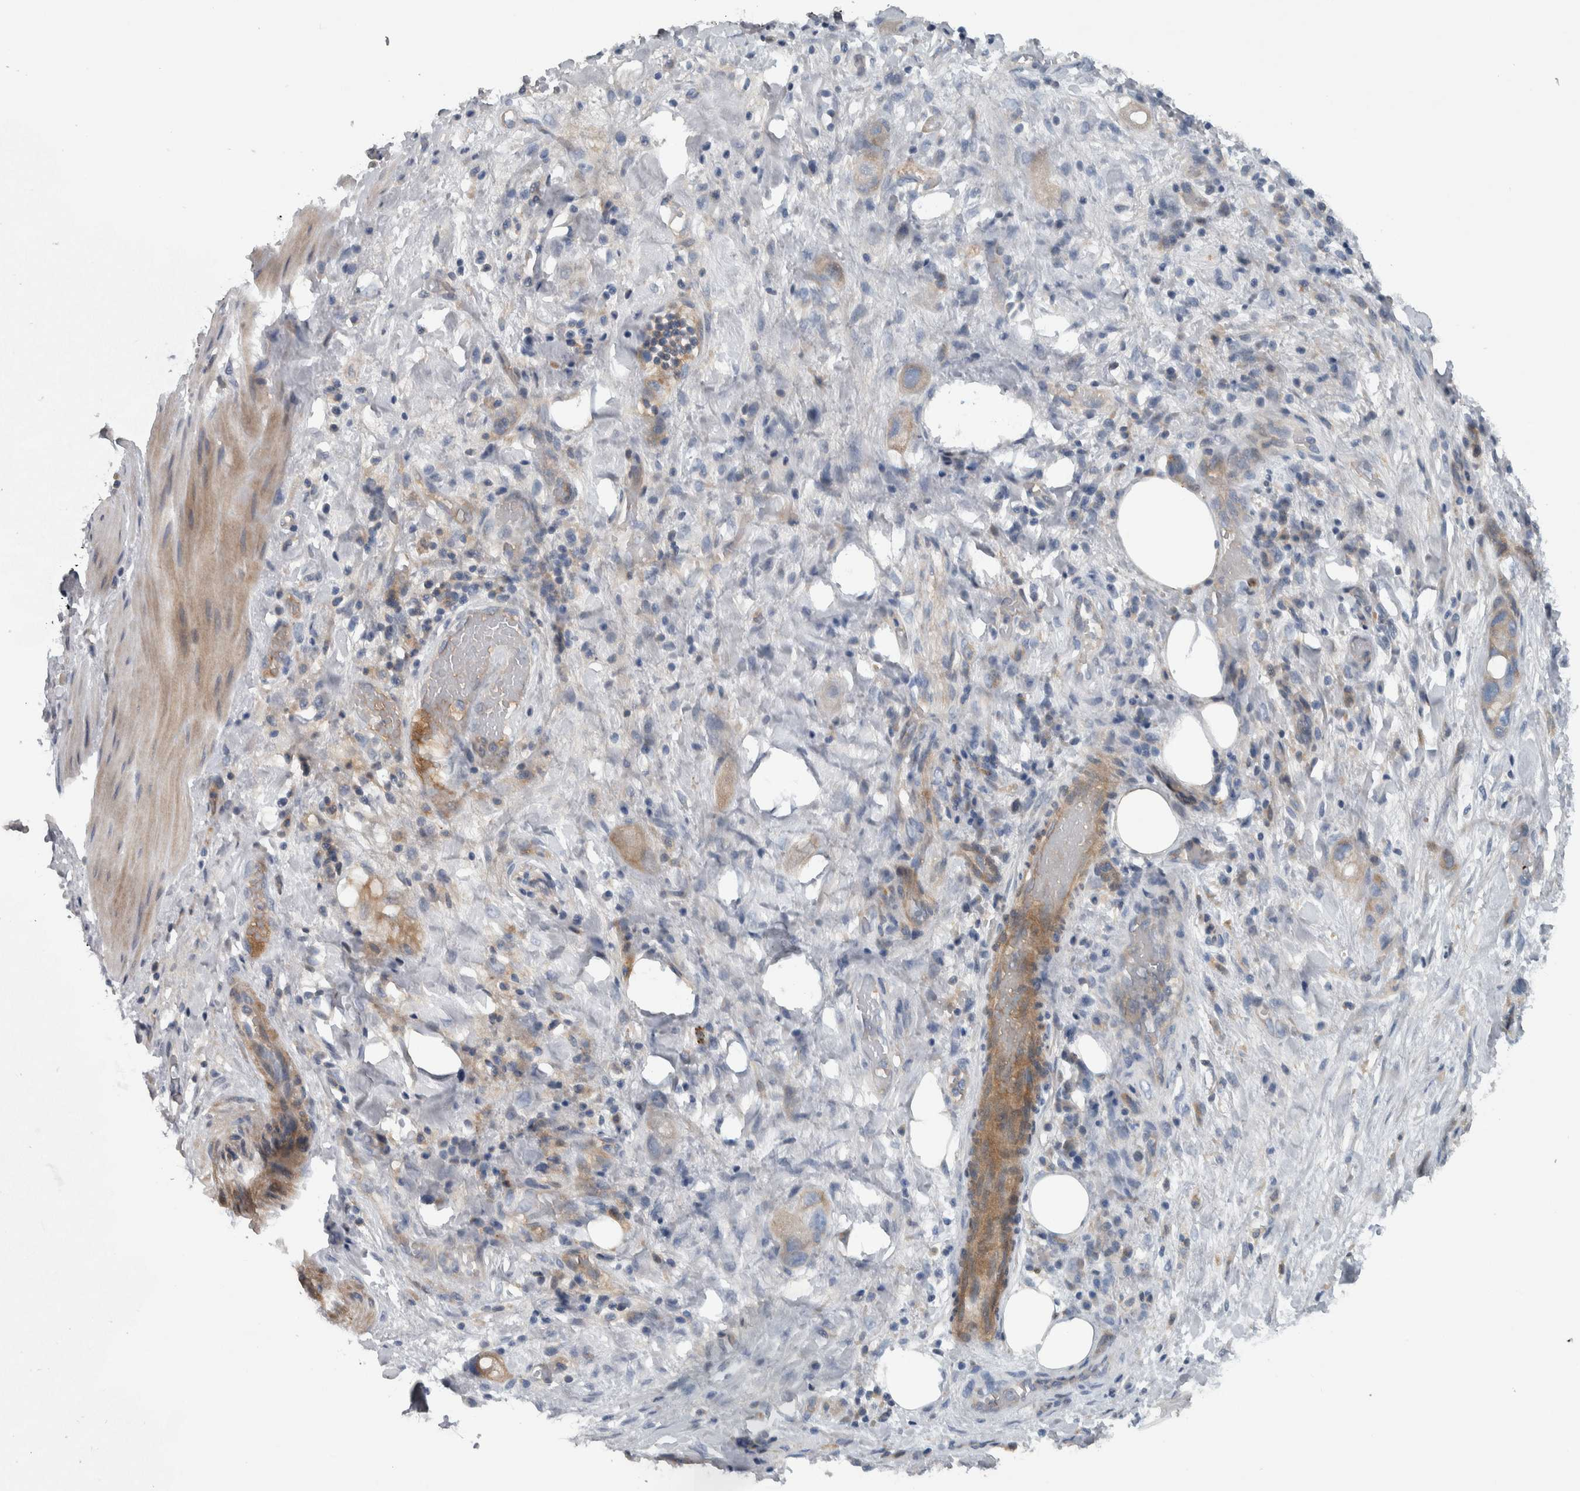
{"staining": {"intensity": "weak", "quantity": ">75%", "location": "cytoplasmic/membranous"}, "tissue": "stomach cancer", "cell_type": "Tumor cells", "image_type": "cancer", "snomed": [{"axis": "morphology", "description": "Adenocarcinoma, NOS"}, {"axis": "topography", "description": "Stomach"}, {"axis": "topography", "description": "Stomach, lower"}], "caption": "Adenocarcinoma (stomach) stained with a protein marker exhibits weak staining in tumor cells.", "gene": "SERPINC1", "patient": {"sex": "female", "age": 48}}